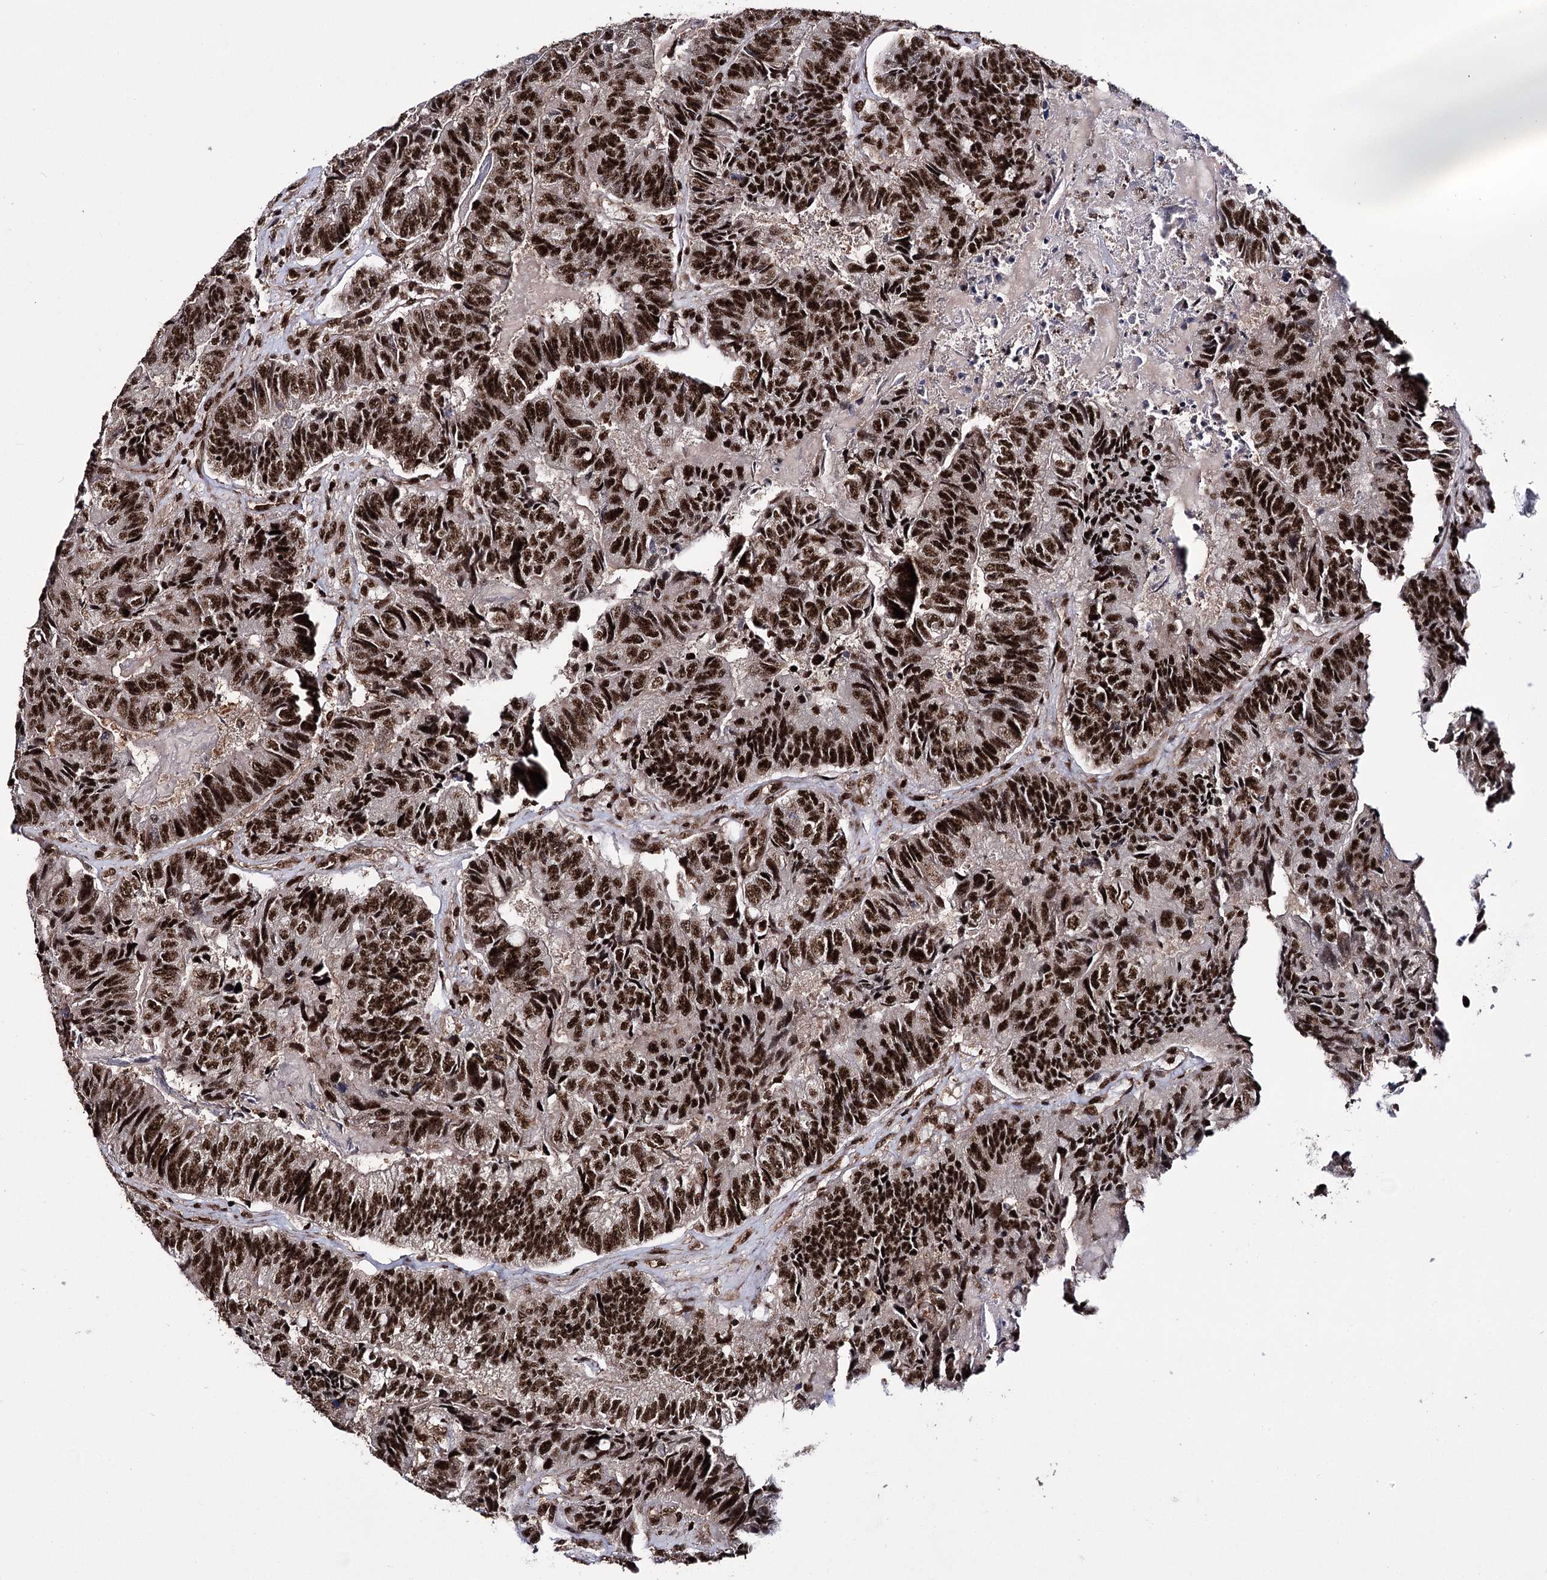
{"staining": {"intensity": "strong", "quantity": ">75%", "location": "nuclear"}, "tissue": "colorectal cancer", "cell_type": "Tumor cells", "image_type": "cancer", "snomed": [{"axis": "morphology", "description": "Adenocarcinoma, NOS"}, {"axis": "topography", "description": "Colon"}], "caption": "The micrograph displays a brown stain indicating the presence of a protein in the nuclear of tumor cells in colorectal adenocarcinoma.", "gene": "PRPF40A", "patient": {"sex": "female", "age": 67}}